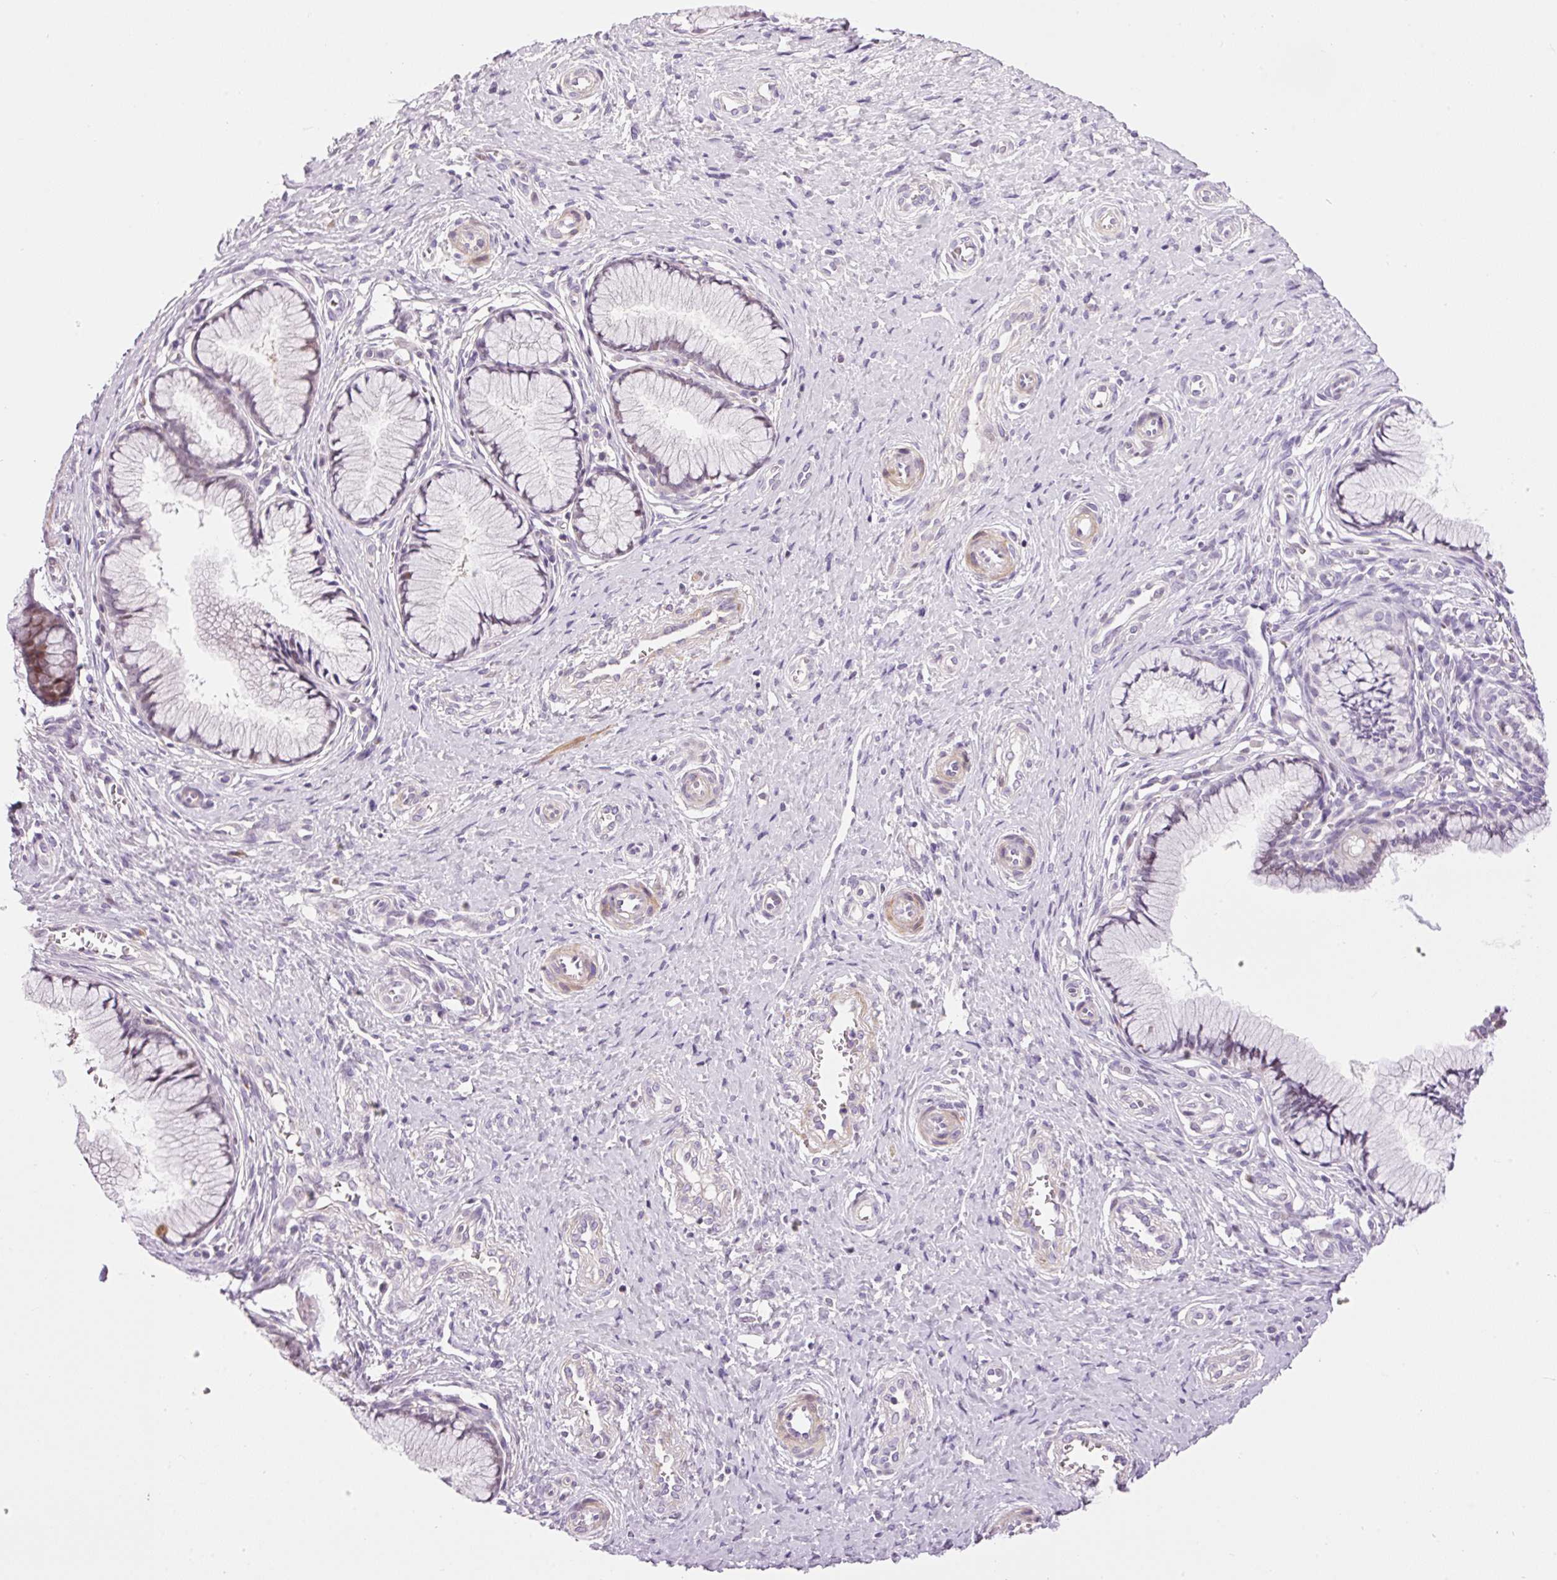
{"staining": {"intensity": "weak", "quantity": "<25%", "location": "nuclear"}, "tissue": "cervix", "cell_type": "Glandular cells", "image_type": "normal", "snomed": [{"axis": "morphology", "description": "Normal tissue, NOS"}, {"axis": "topography", "description": "Cervix"}], "caption": "Immunohistochemistry micrograph of unremarkable cervix stained for a protein (brown), which reveals no staining in glandular cells. (IHC, brightfield microscopy, high magnification).", "gene": "HNF1A", "patient": {"sex": "female", "age": 36}}